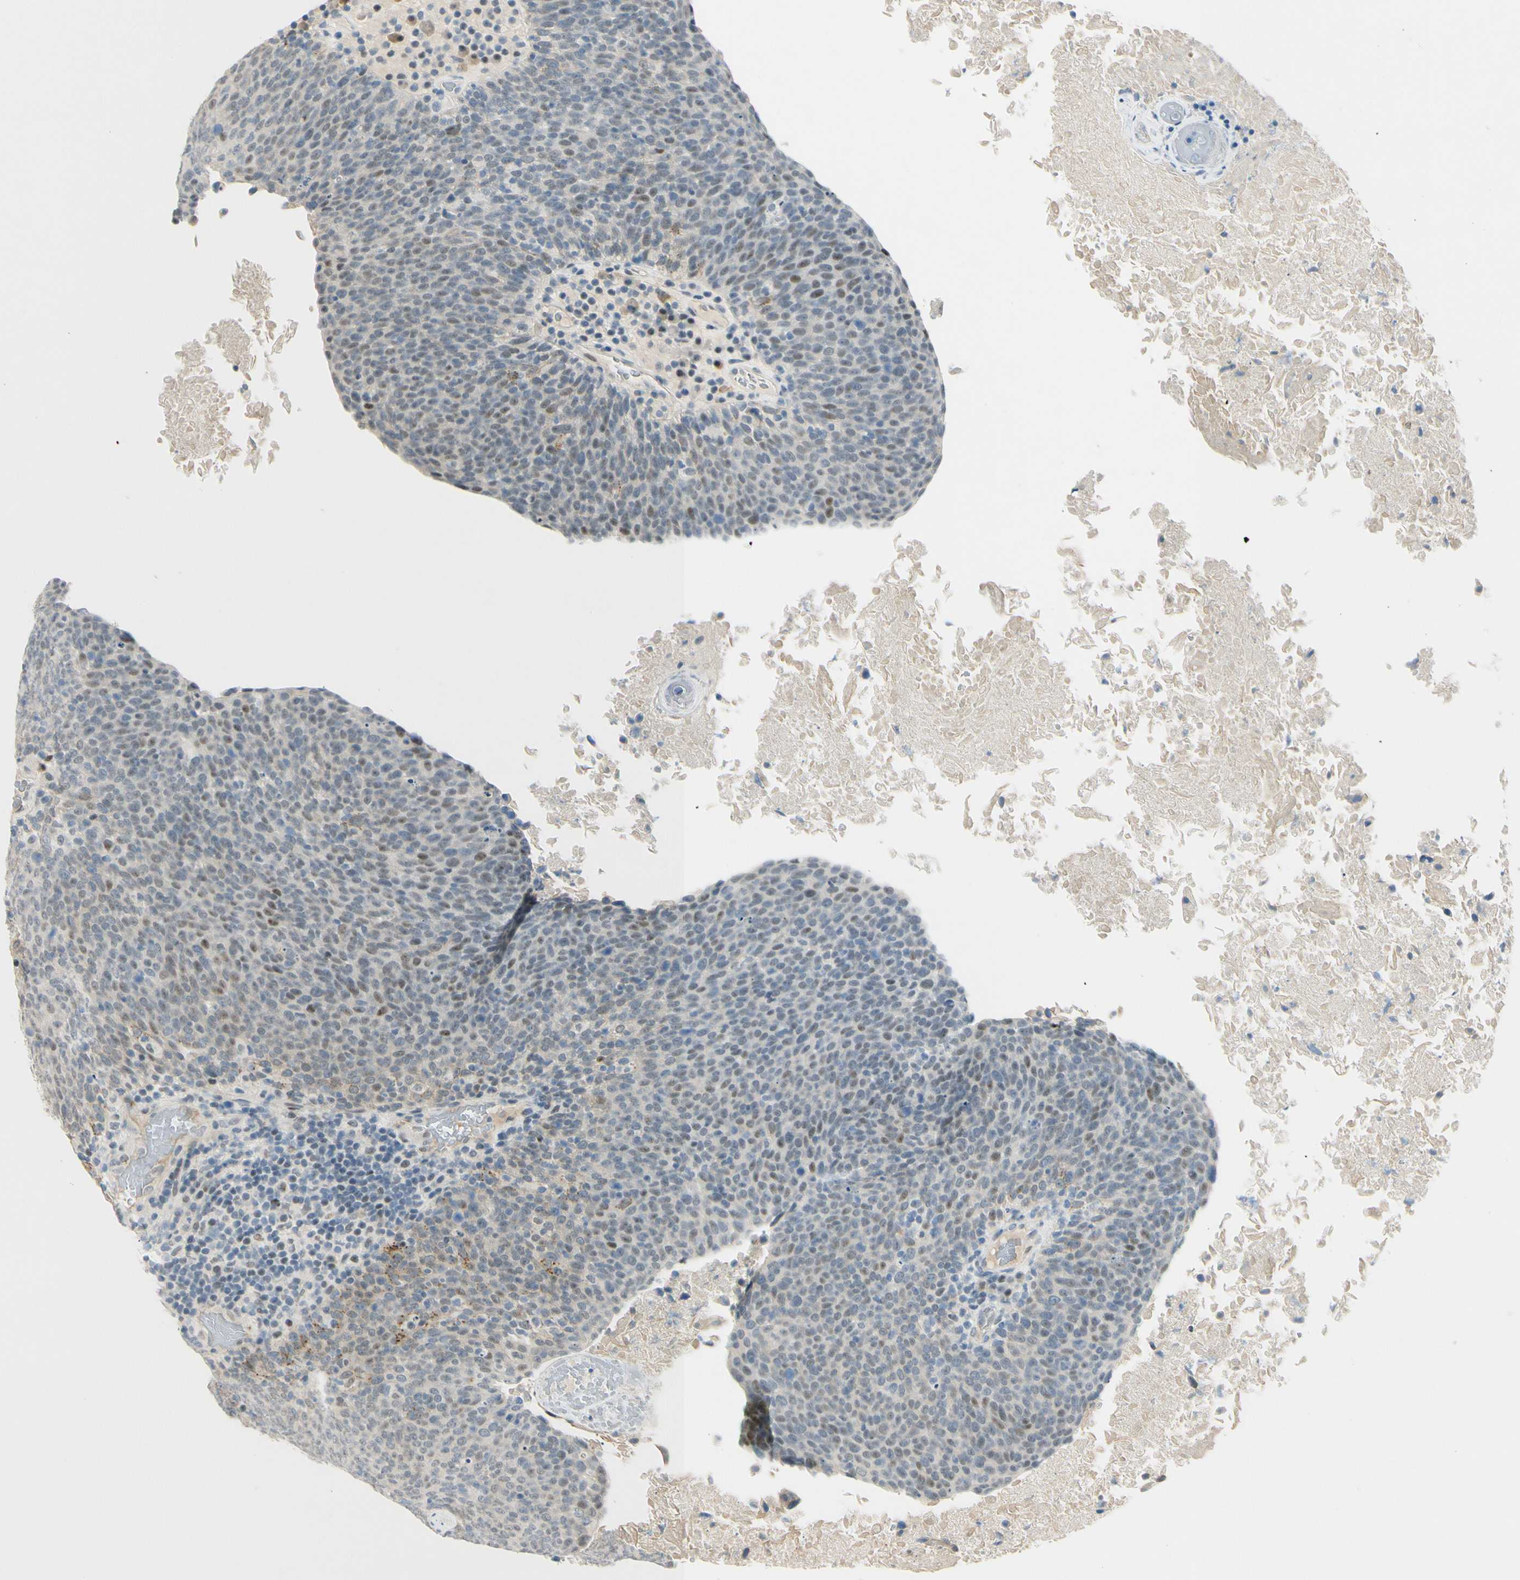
{"staining": {"intensity": "weak", "quantity": "<25%", "location": "cytoplasmic/membranous,nuclear"}, "tissue": "head and neck cancer", "cell_type": "Tumor cells", "image_type": "cancer", "snomed": [{"axis": "morphology", "description": "Squamous cell carcinoma, NOS"}, {"axis": "morphology", "description": "Squamous cell carcinoma, metastatic, NOS"}, {"axis": "topography", "description": "Lymph node"}, {"axis": "topography", "description": "Head-Neck"}], "caption": "An immunohistochemistry histopathology image of squamous cell carcinoma (head and neck) is shown. There is no staining in tumor cells of squamous cell carcinoma (head and neck).", "gene": "B4GALNT1", "patient": {"sex": "male", "age": 62}}